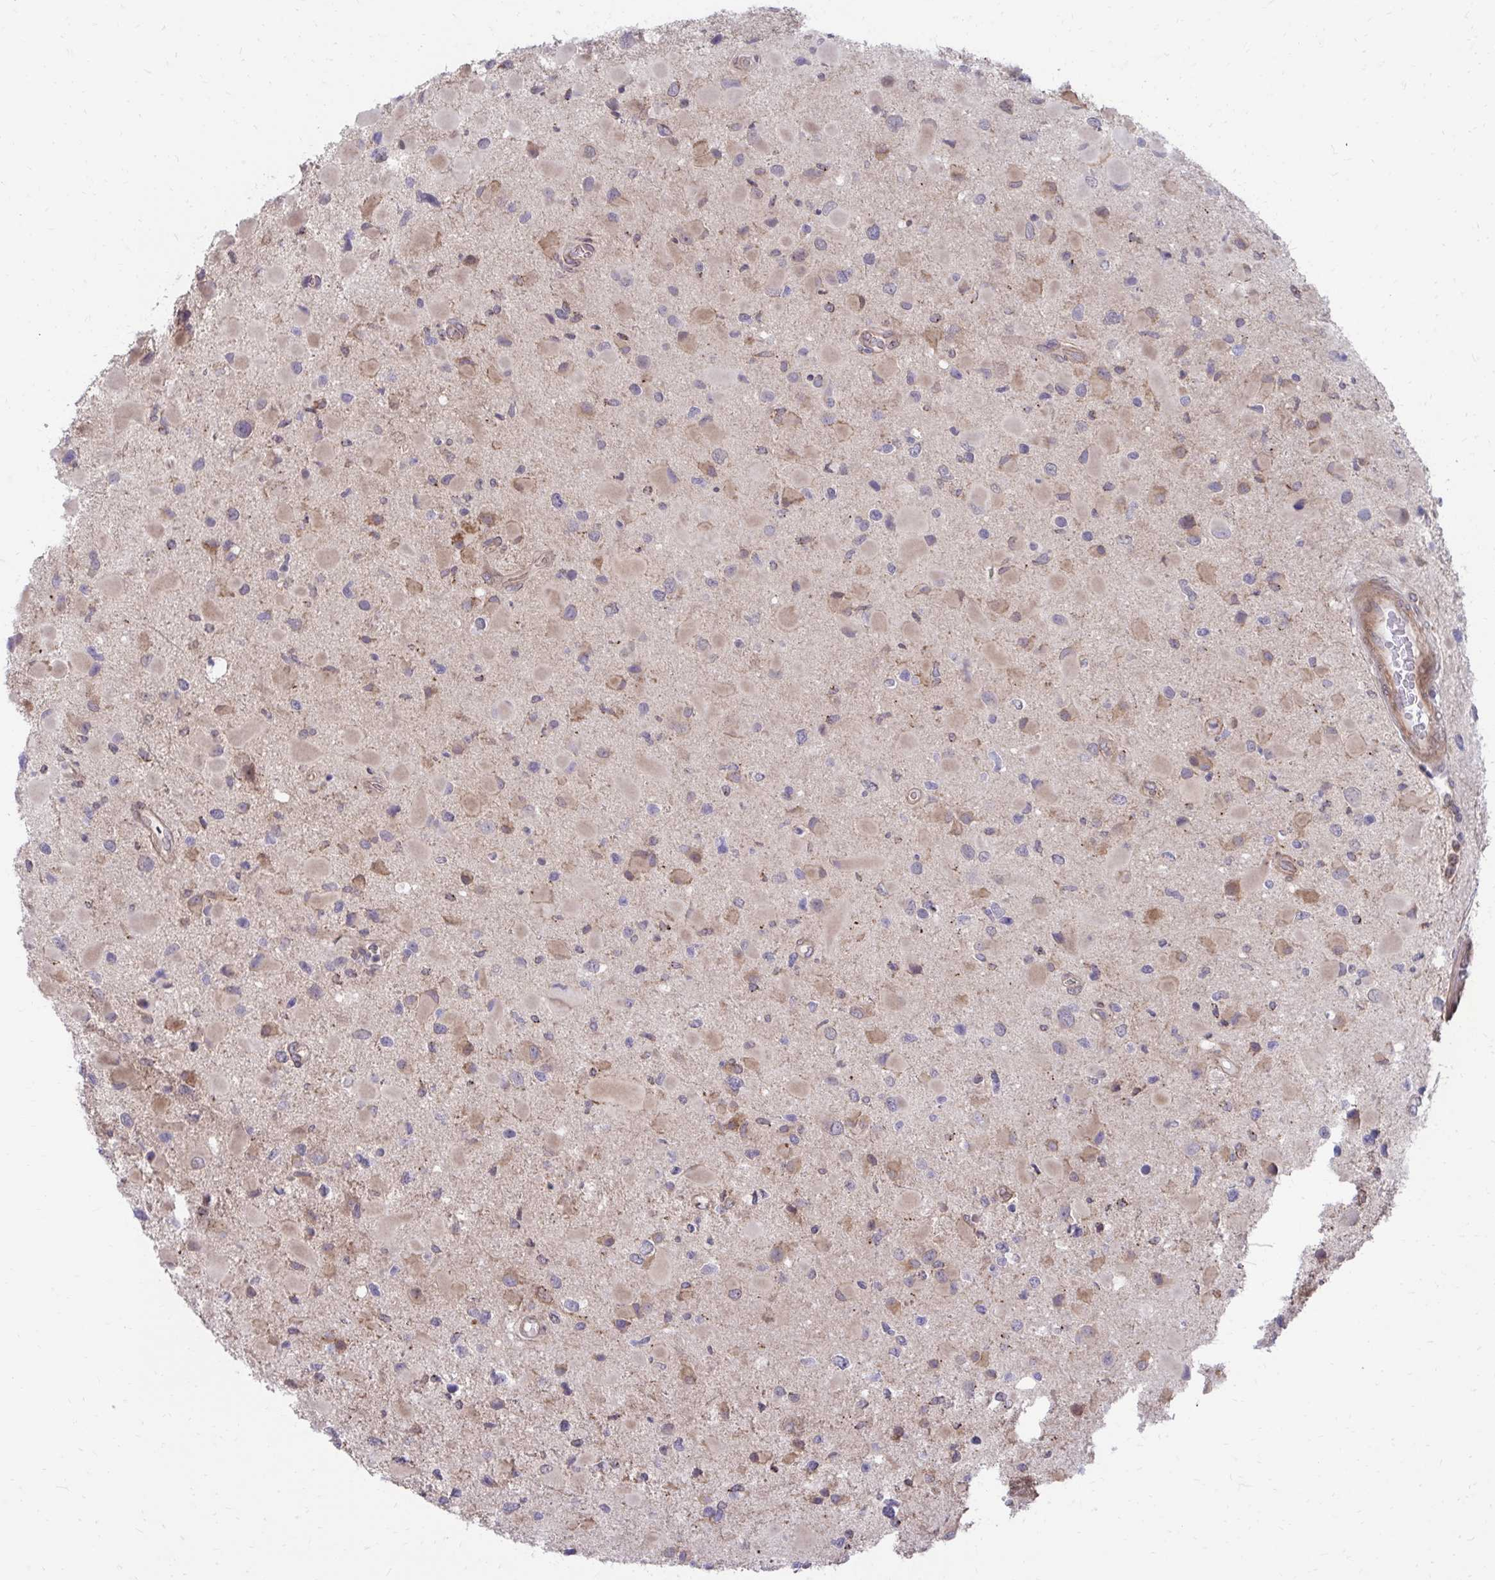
{"staining": {"intensity": "weak", "quantity": "25%-75%", "location": "cytoplasmic/membranous"}, "tissue": "glioma", "cell_type": "Tumor cells", "image_type": "cancer", "snomed": [{"axis": "morphology", "description": "Glioma, malignant, Low grade"}, {"axis": "topography", "description": "Brain"}], "caption": "Tumor cells display low levels of weak cytoplasmic/membranous positivity in about 25%-75% of cells in glioma. (DAB IHC, brown staining for protein, blue staining for nuclei).", "gene": "ITPR2", "patient": {"sex": "female", "age": 32}}